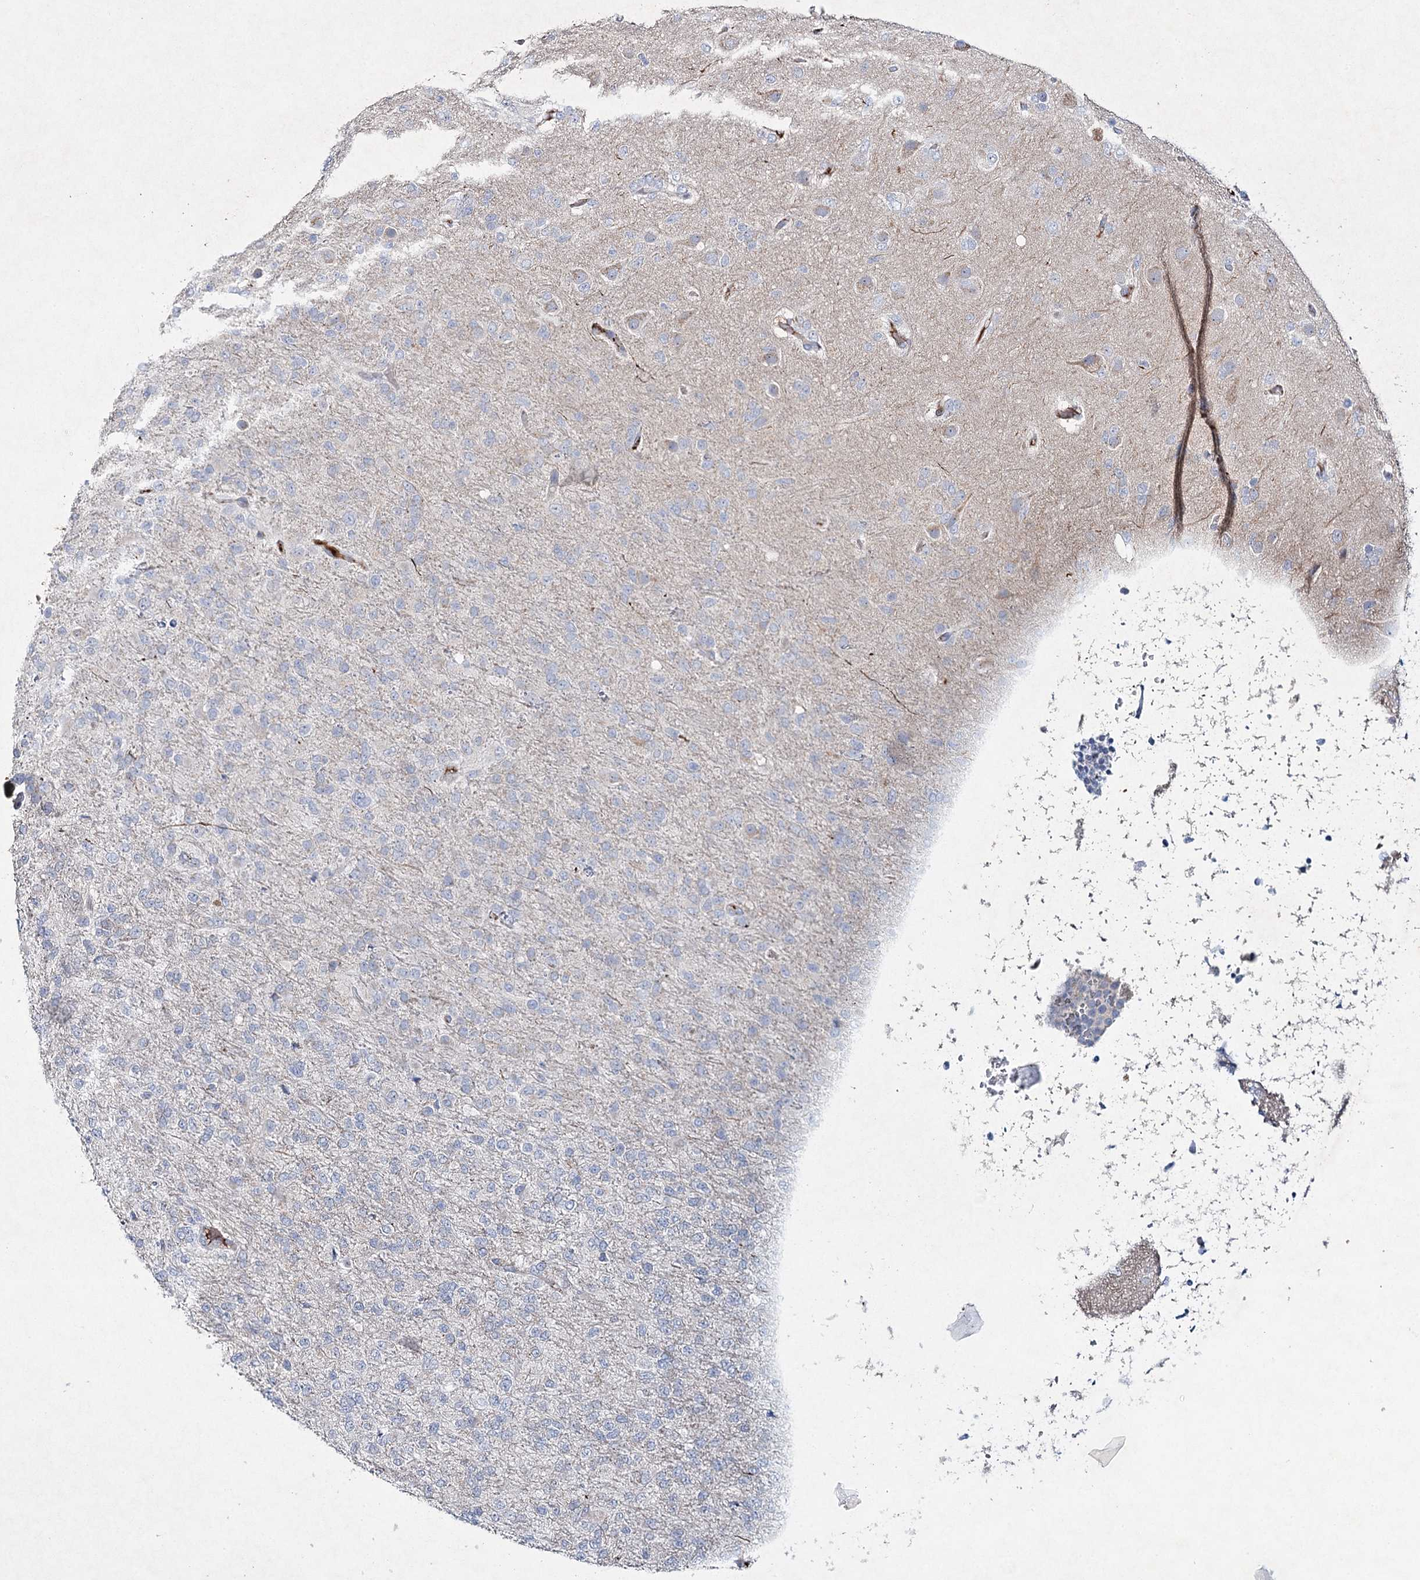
{"staining": {"intensity": "negative", "quantity": "none", "location": "none"}, "tissue": "glioma", "cell_type": "Tumor cells", "image_type": "cancer", "snomed": [{"axis": "morphology", "description": "Glioma, malignant, High grade"}, {"axis": "topography", "description": "Brain"}], "caption": "Tumor cells show no significant protein positivity in high-grade glioma (malignant).", "gene": "RFX6", "patient": {"sex": "female", "age": 74}}